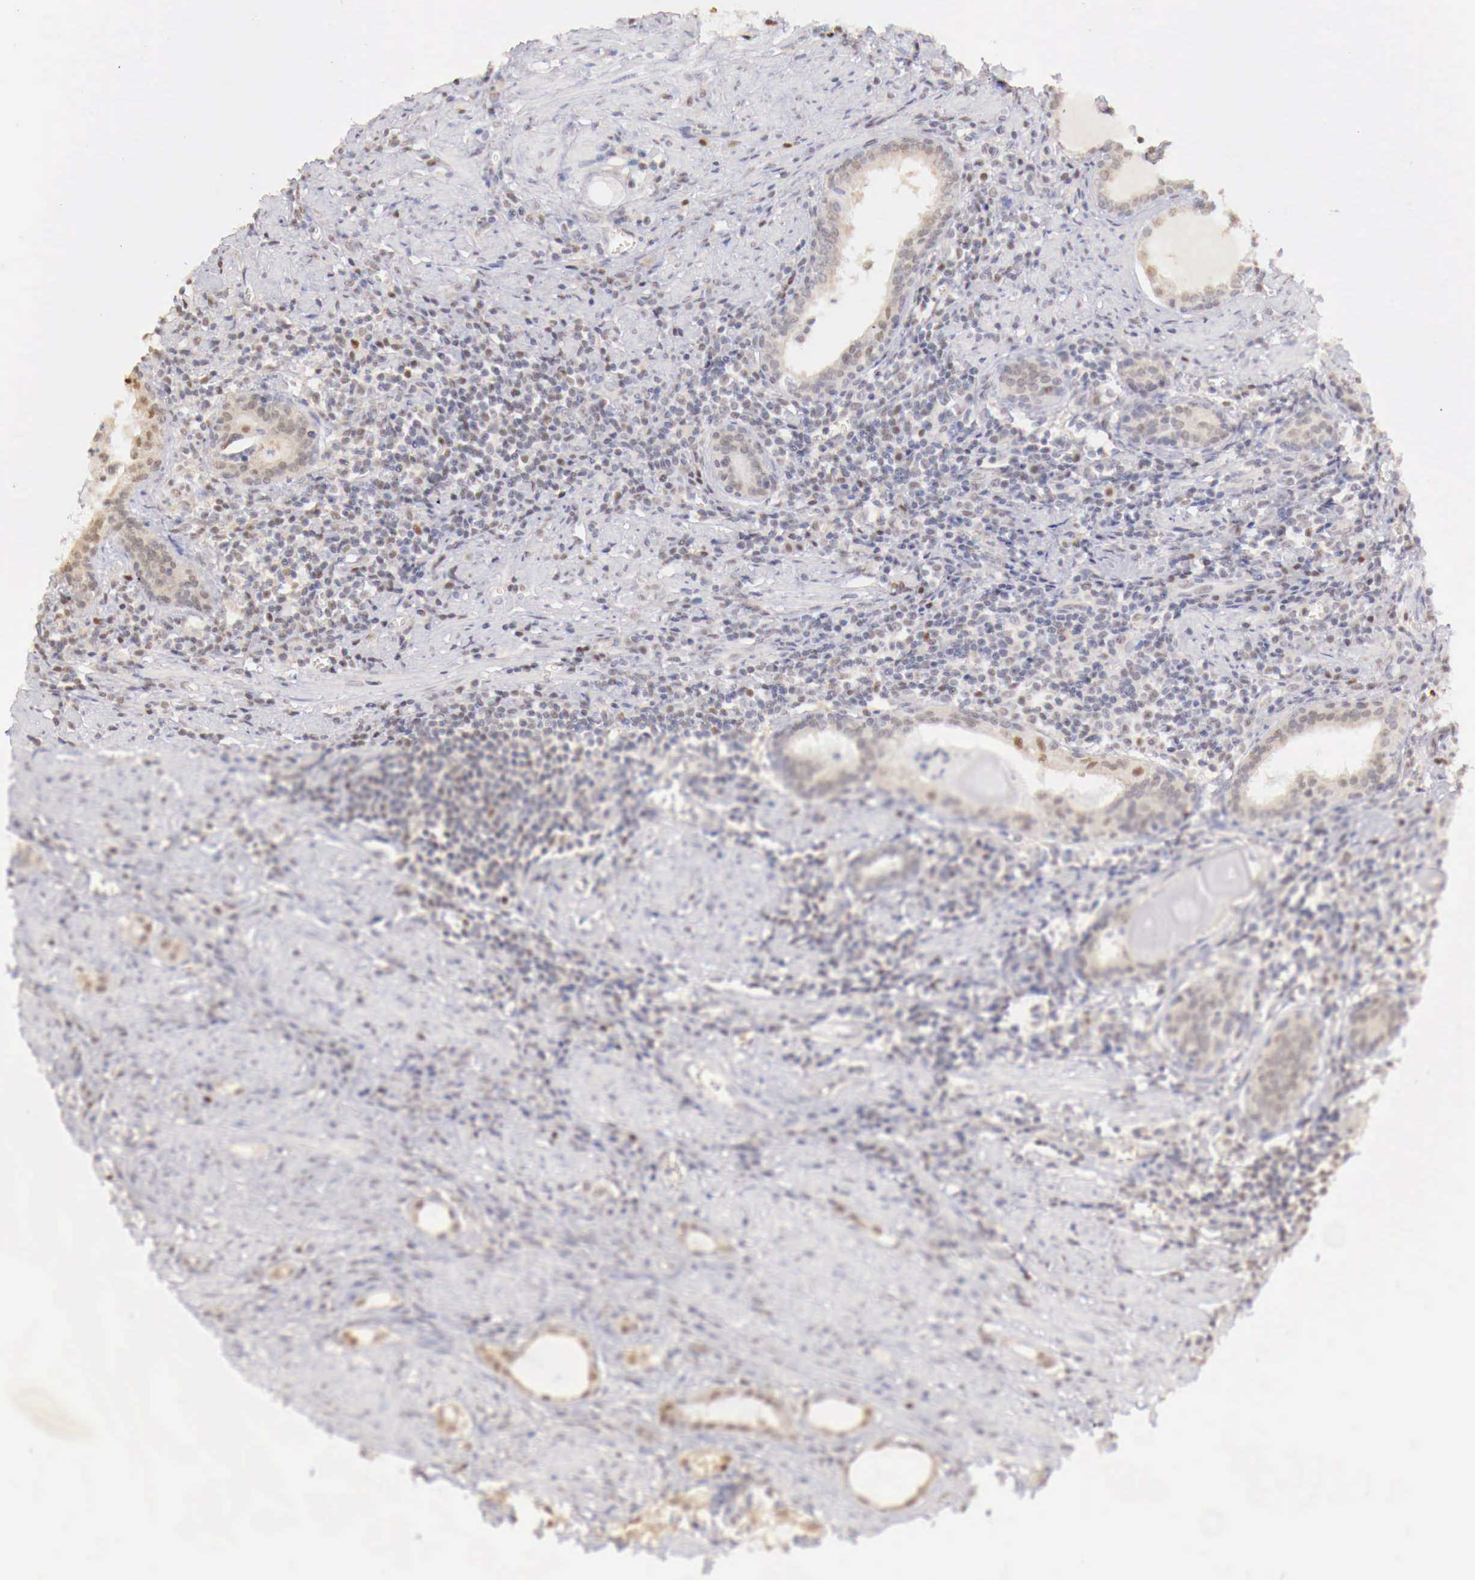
{"staining": {"intensity": "weak", "quantity": "25%-75%", "location": "cytoplasmic/membranous,nuclear"}, "tissue": "prostate cancer", "cell_type": "Tumor cells", "image_type": "cancer", "snomed": [{"axis": "morphology", "description": "Adenocarcinoma, Medium grade"}, {"axis": "topography", "description": "Prostate"}], "caption": "Immunohistochemistry of prostate cancer (medium-grade adenocarcinoma) reveals low levels of weak cytoplasmic/membranous and nuclear staining in approximately 25%-75% of tumor cells. The staining is performed using DAB (3,3'-diaminobenzidine) brown chromogen to label protein expression. The nuclei are counter-stained blue using hematoxylin.", "gene": "UBA1", "patient": {"sex": "male", "age": 73}}